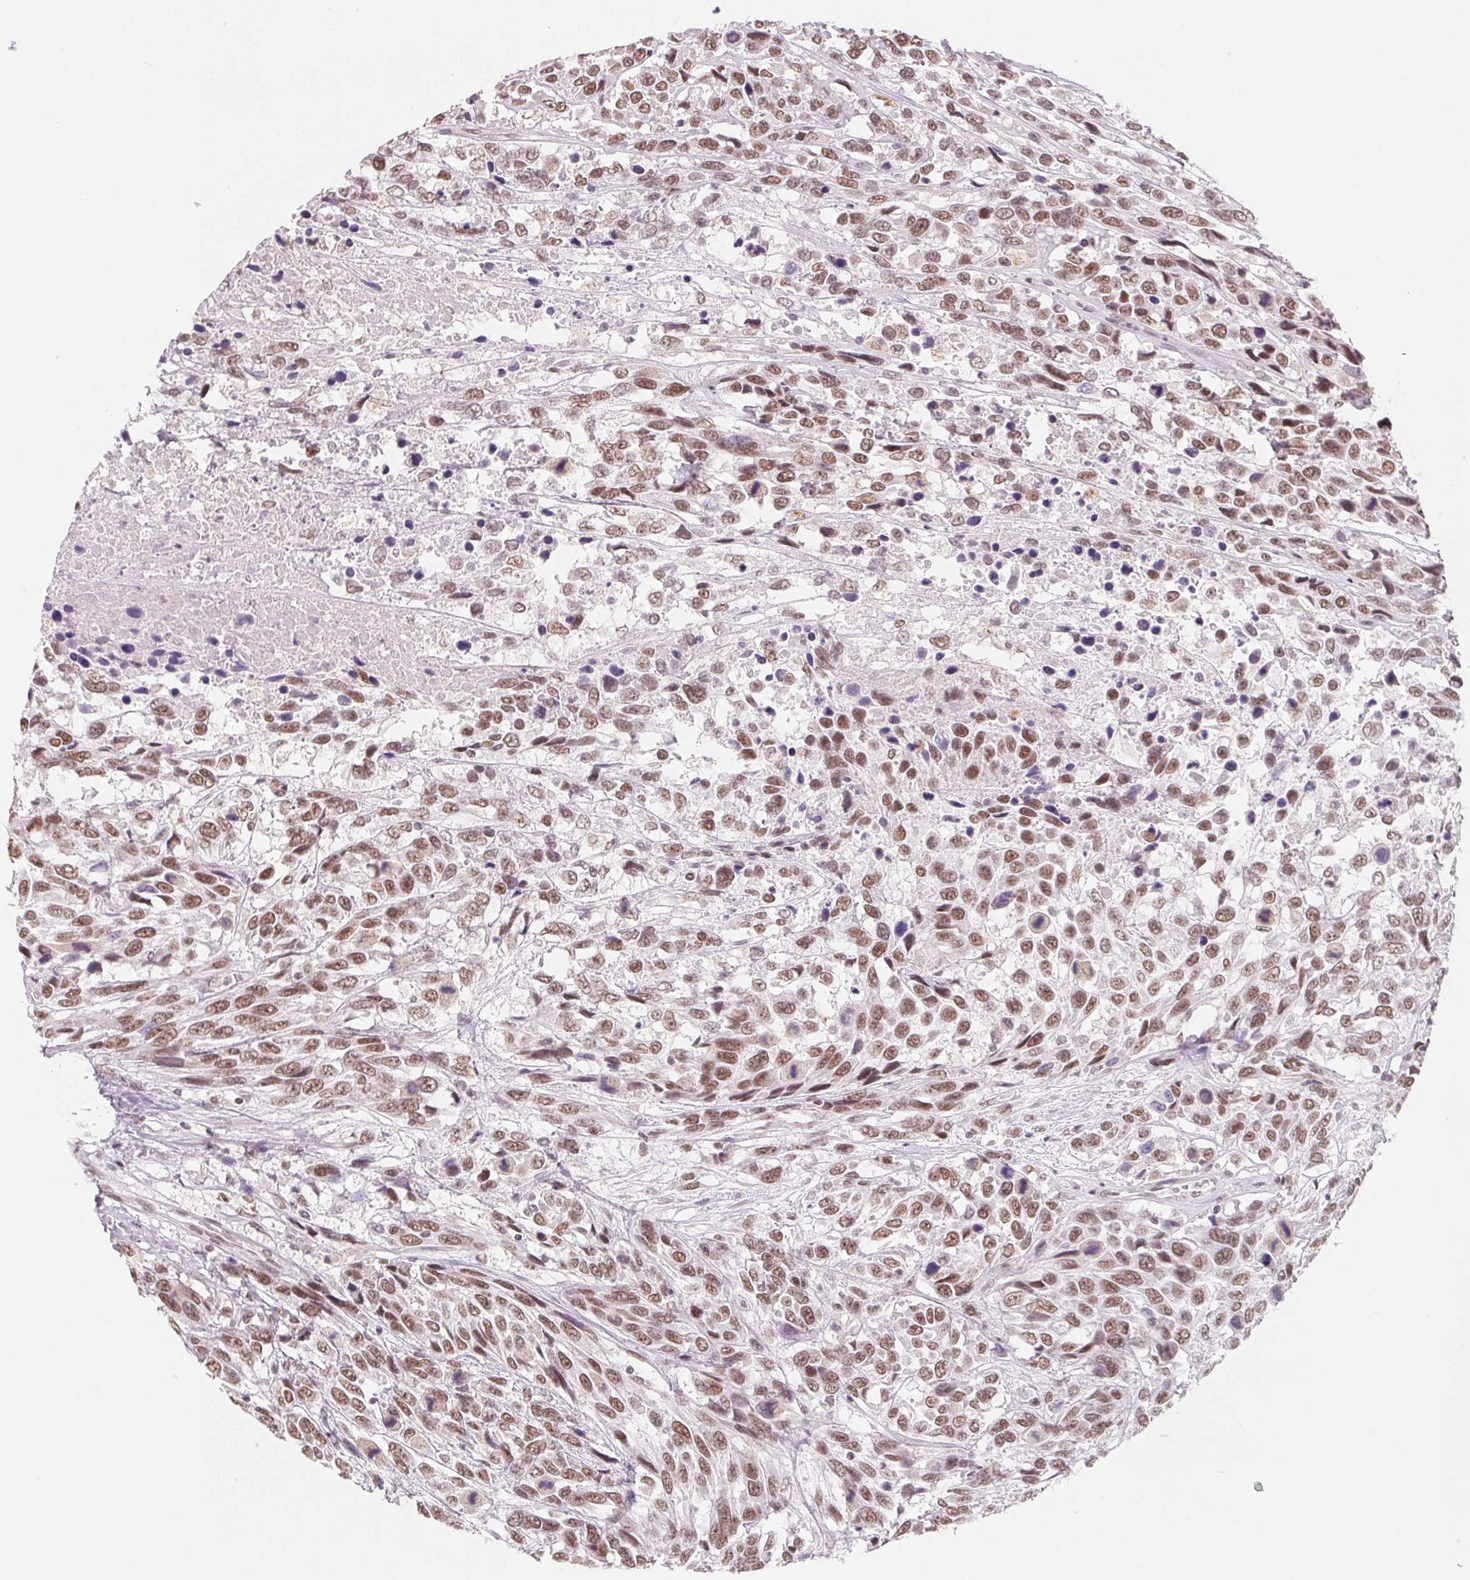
{"staining": {"intensity": "moderate", "quantity": ">75%", "location": "nuclear"}, "tissue": "urothelial cancer", "cell_type": "Tumor cells", "image_type": "cancer", "snomed": [{"axis": "morphology", "description": "Urothelial carcinoma, High grade"}, {"axis": "topography", "description": "Urinary bladder"}], "caption": "Urothelial cancer stained with a protein marker shows moderate staining in tumor cells.", "gene": "NXF3", "patient": {"sex": "female", "age": 70}}